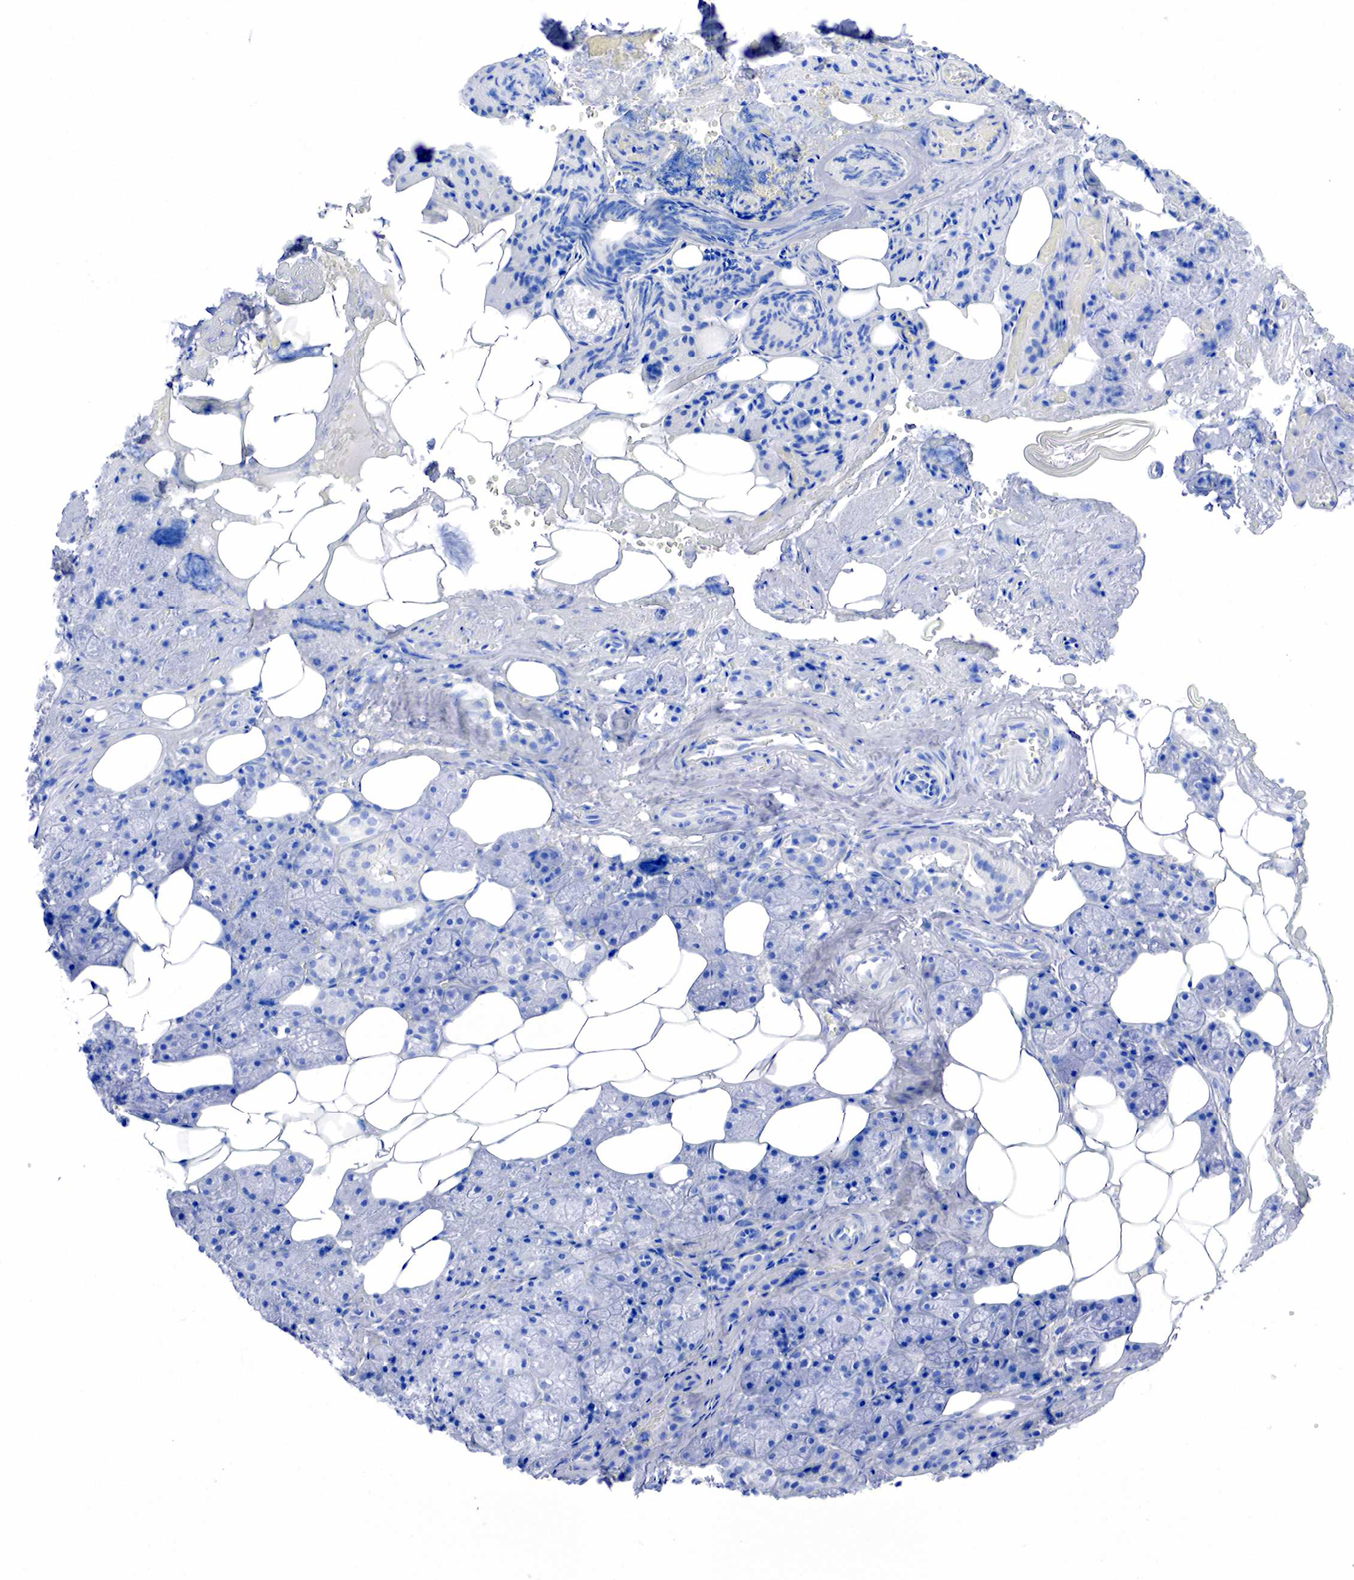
{"staining": {"intensity": "negative", "quantity": "none", "location": "none"}, "tissue": "salivary gland", "cell_type": "Glandular cells", "image_type": "normal", "snomed": [{"axis": "morphology", "description": "Normal tissue, NOS"}, {"axis": "topography", "description": "Salivary gland"}], "caption": "Salivary gland was stained to show a protein in brown. There is no significant expression in glandular cells. (Immunohistochemistry (ihc), brightfield microscopy, high magnification).", "gene": "INHA", "patient": {"sex": "female", "age": 55}}